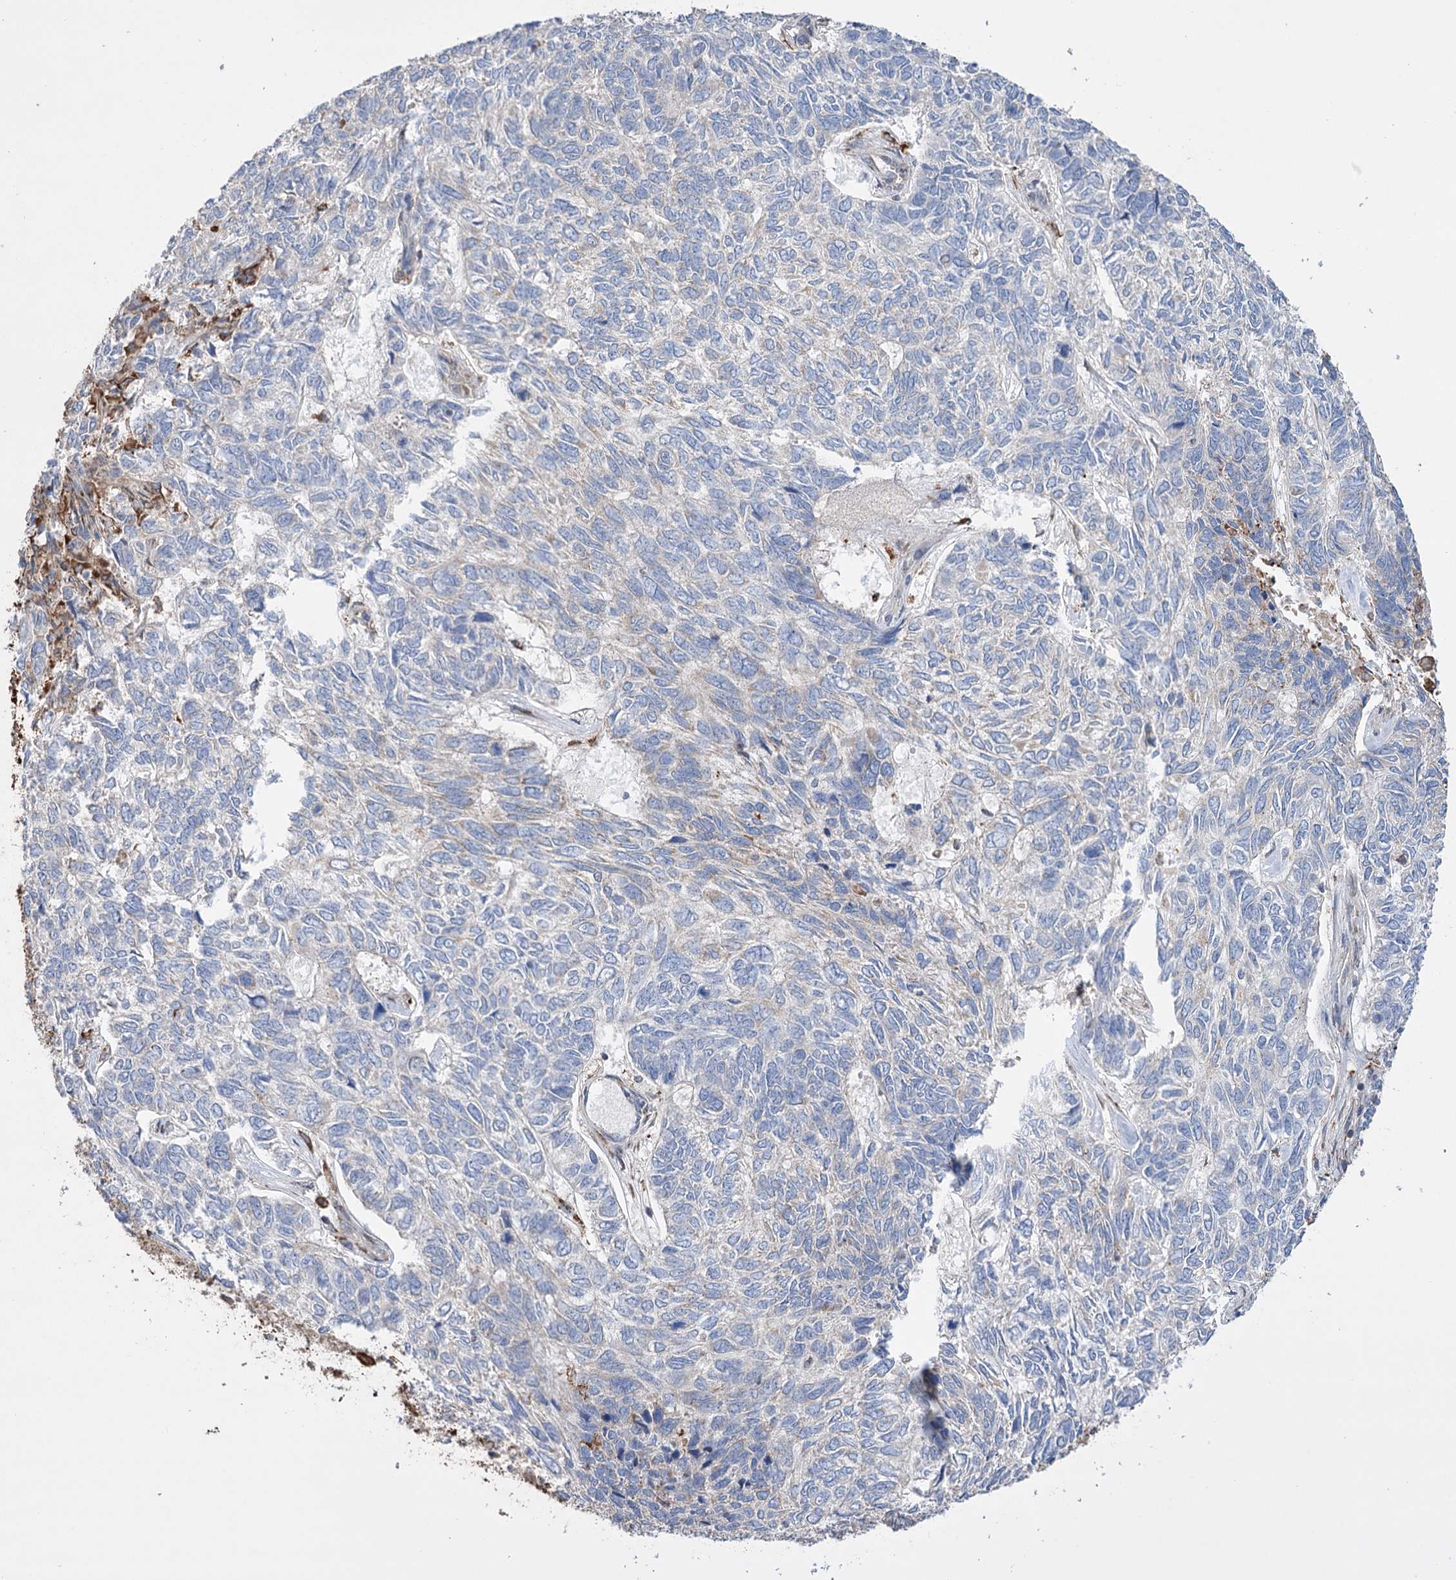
{"staining": {"intensity": "negative", "quantity": "none", "location": "none"}, "tissue": "skin cancer", "cell_type": "Tumor cells", "image_type": "cancer", "snomed": [{"axis": "morphology", "description": "Basal cell carcinoma"}, {"axis": "topography", "description": "Skin"}], "caption": "Image shows no protein positivity in tumor cells of skin cancer (basal cell carcinoma) tissue.", "gene": "TRIM71", "patient": {"sex": "female", "age": 65}}